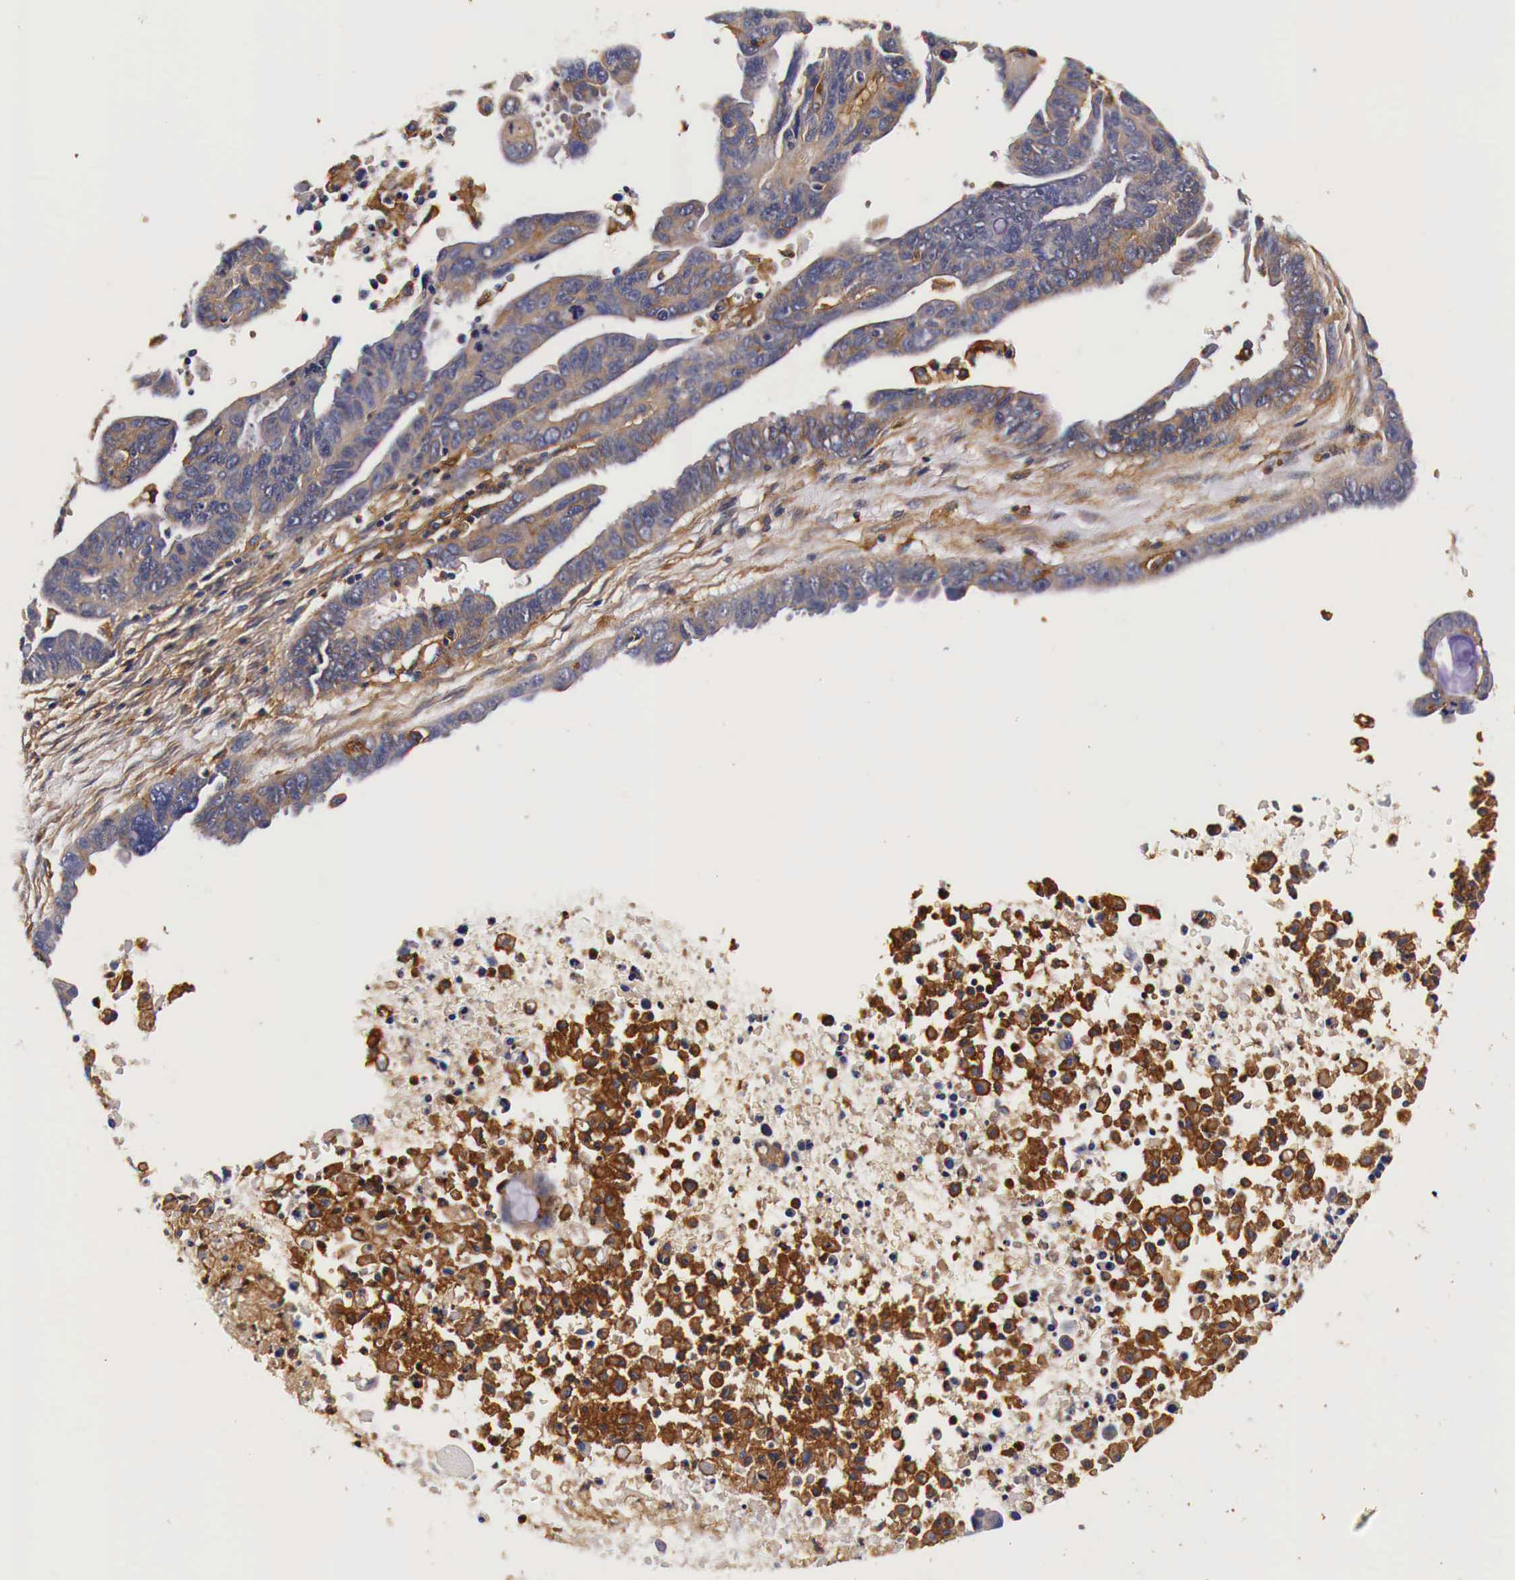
{"staining": {"intensity": "moderate", "quantity": ">75%", "location": "cytoplasmic/membranous"}, "tissue": "ovarian cancer", "cell_type": "Tumor cells", "image_type": "cancer", "snomed": [{"axis": "morphology", "description": "Carcinoma, endometroid"}, {"axis": "morphology", "description": "Cystadenocarcinoma, serous, NOS"}, {"axis": "topography", "description": "Ovary"}], "caption": "Ovarian serous cystadenocarcinoma stained with IHC reveals moderate cytoplasmic/membranous expression in approximately >75% of tumor cells. The protein of interest is shown in brown color, while the nuclei are stained blue.", "gene": "RP2", "patient": {"sex": "female", "age": 45}}